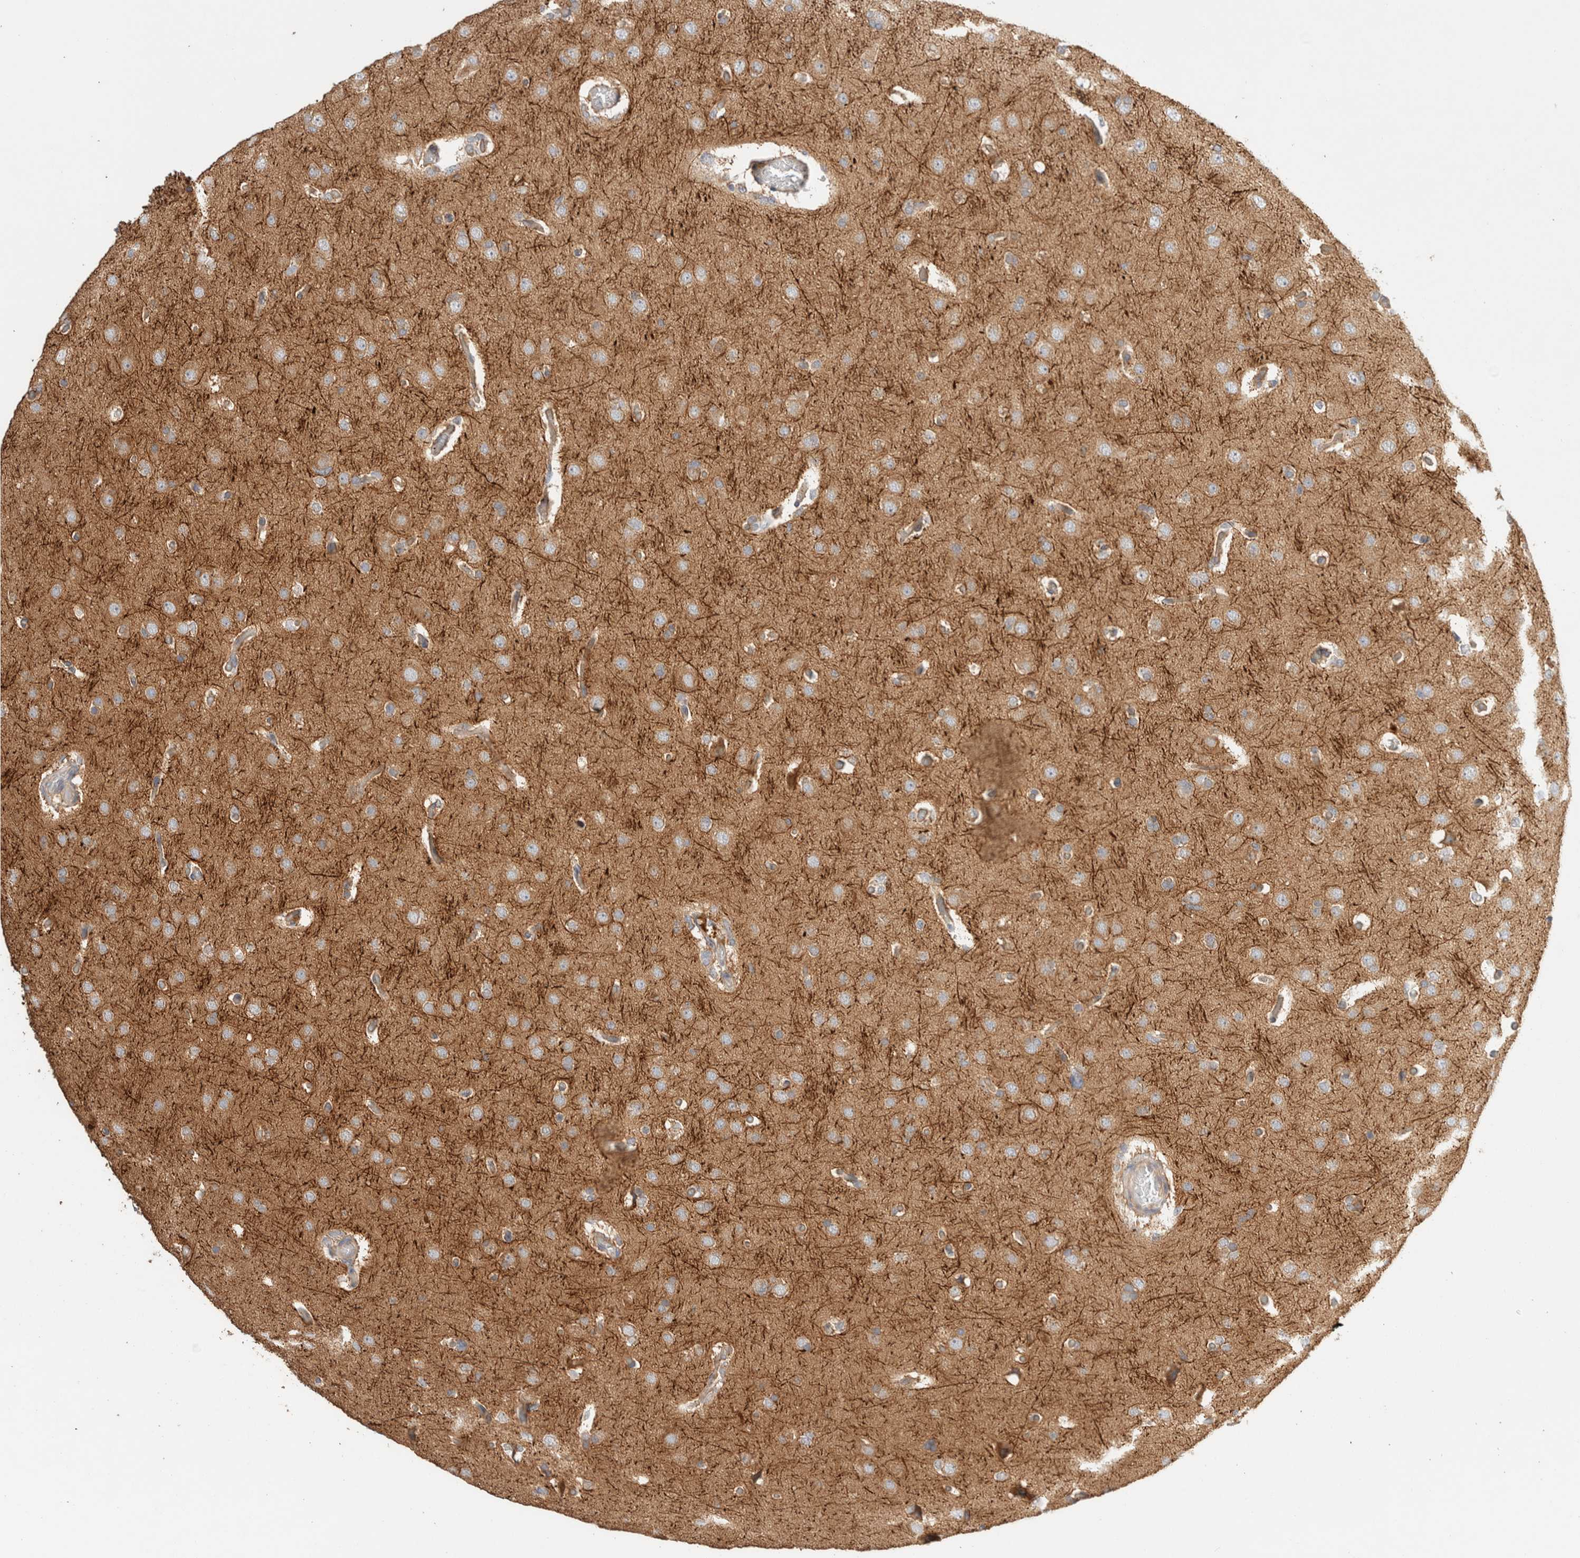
{"staining": {"intensity": "weak", "quantity": "25%-75%", "location": "cytoplasmic/membranous"}, "tissue": "glioma", "cell_type": "Tumor cells", "image_type": "cancer", "snomed": [{"axis": "morphology", "description": "Glioma, malignant, High grade"}, {"axis": "topography", "description": "Cerebral cortex"}], "caption": "Immunohistochemistry histopathology image of malignant glioma (high-grade) stained for a protein (brown), which exhibits low levels of weak cytoplasmic/membranous expression in approximately 25%-75% of tumor cells.", "gene": "B3GNTL1", "patient": {"sex": "female", "age": 36}}